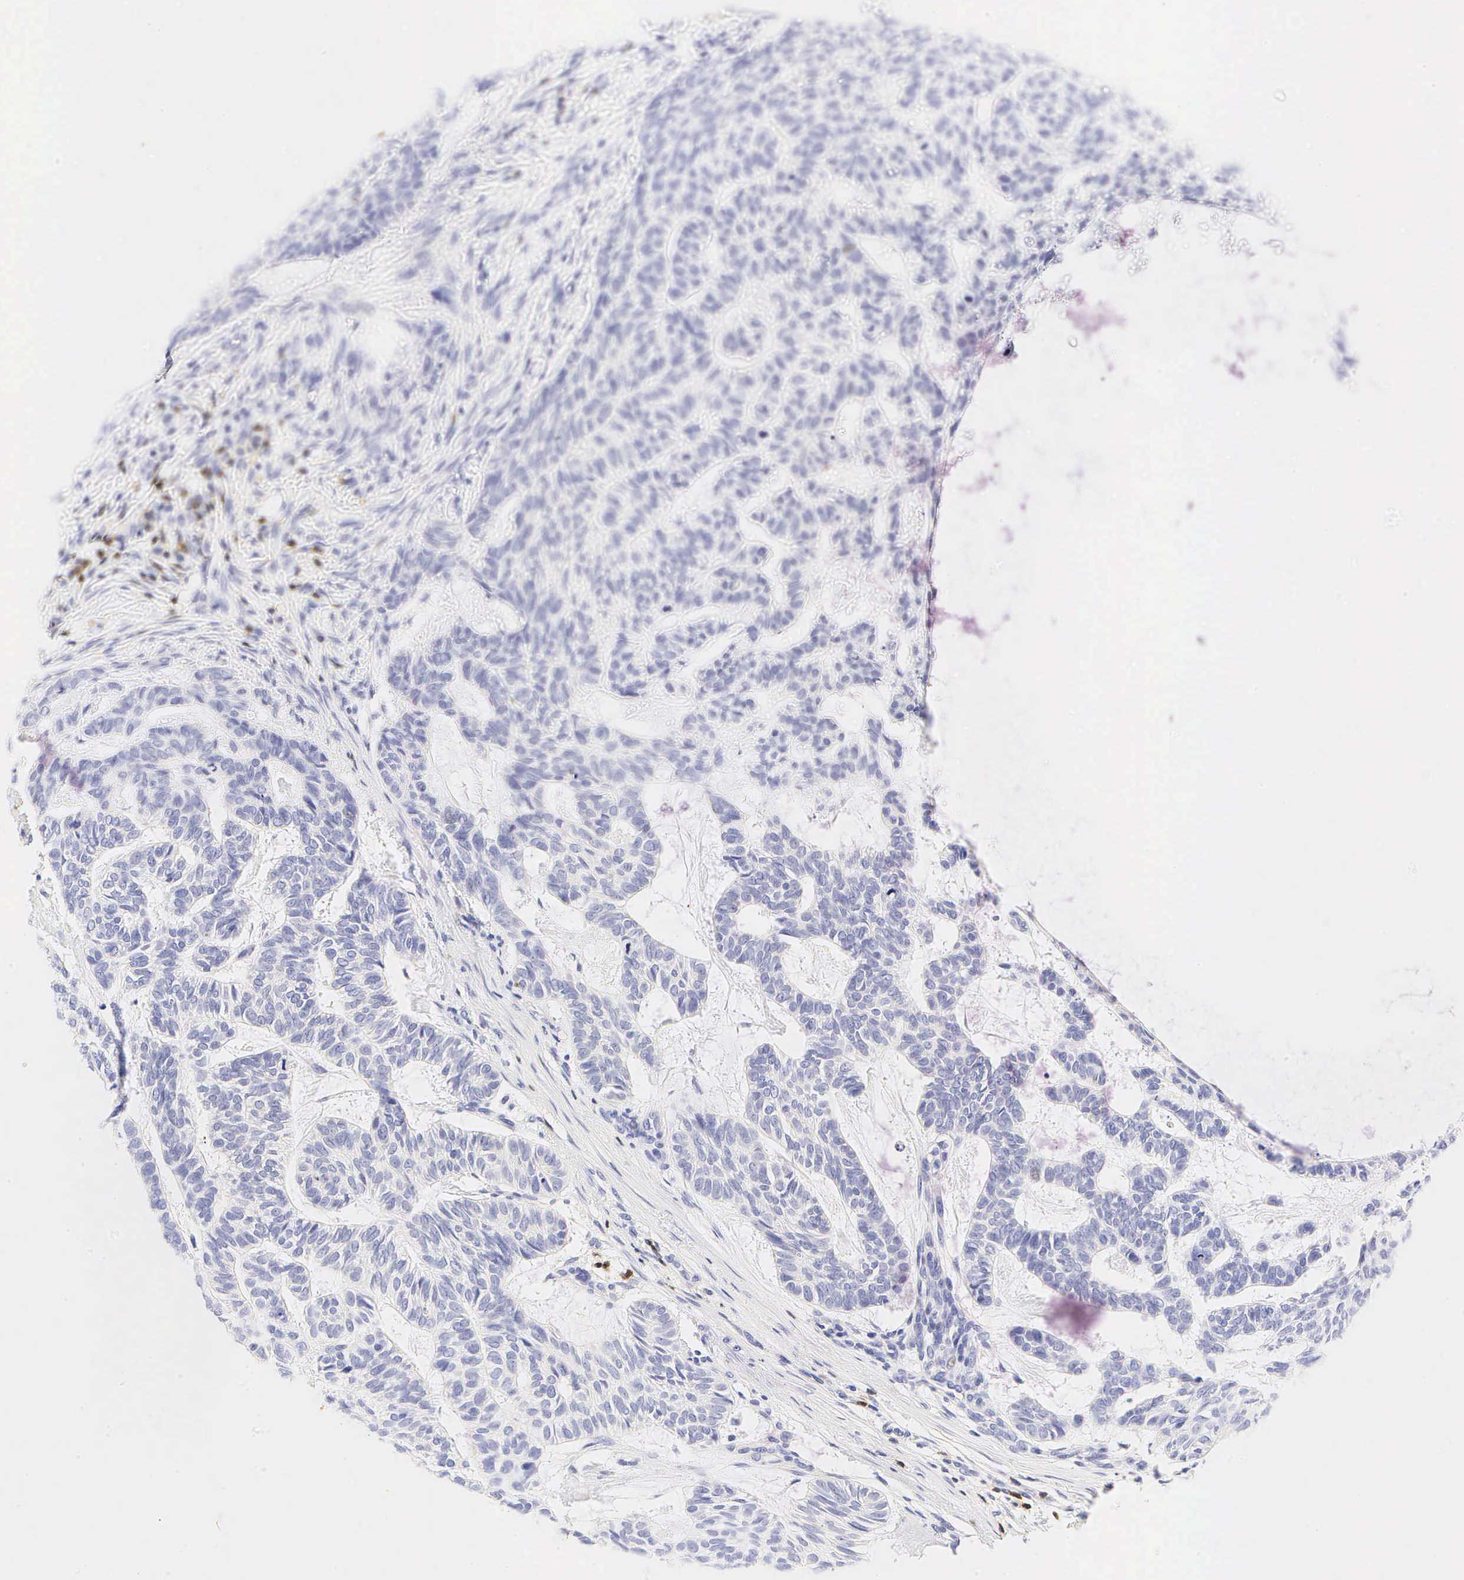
{"staining": {"intensity": "negative", "quantity": "none", "location": "none"}, "tissue": "skin cancer", "cell_type": "Tumor cells", "image_type": "cancer", "snomed": [{"axis": "morphology", "description": "Basal cell carcinoma"}, {"axis": "topography", "description": "Skin"}], "caption": "High magnification brightfield microscopy of skin basal cell carcinoma stained with DAB (3,3'-diaminobenzidine) (brown) and counterstained with hematoxylin (blue): tumor cells show no significant expression.", "gene": "CD3E", "patient": {"sex": "male", "age": 75}}